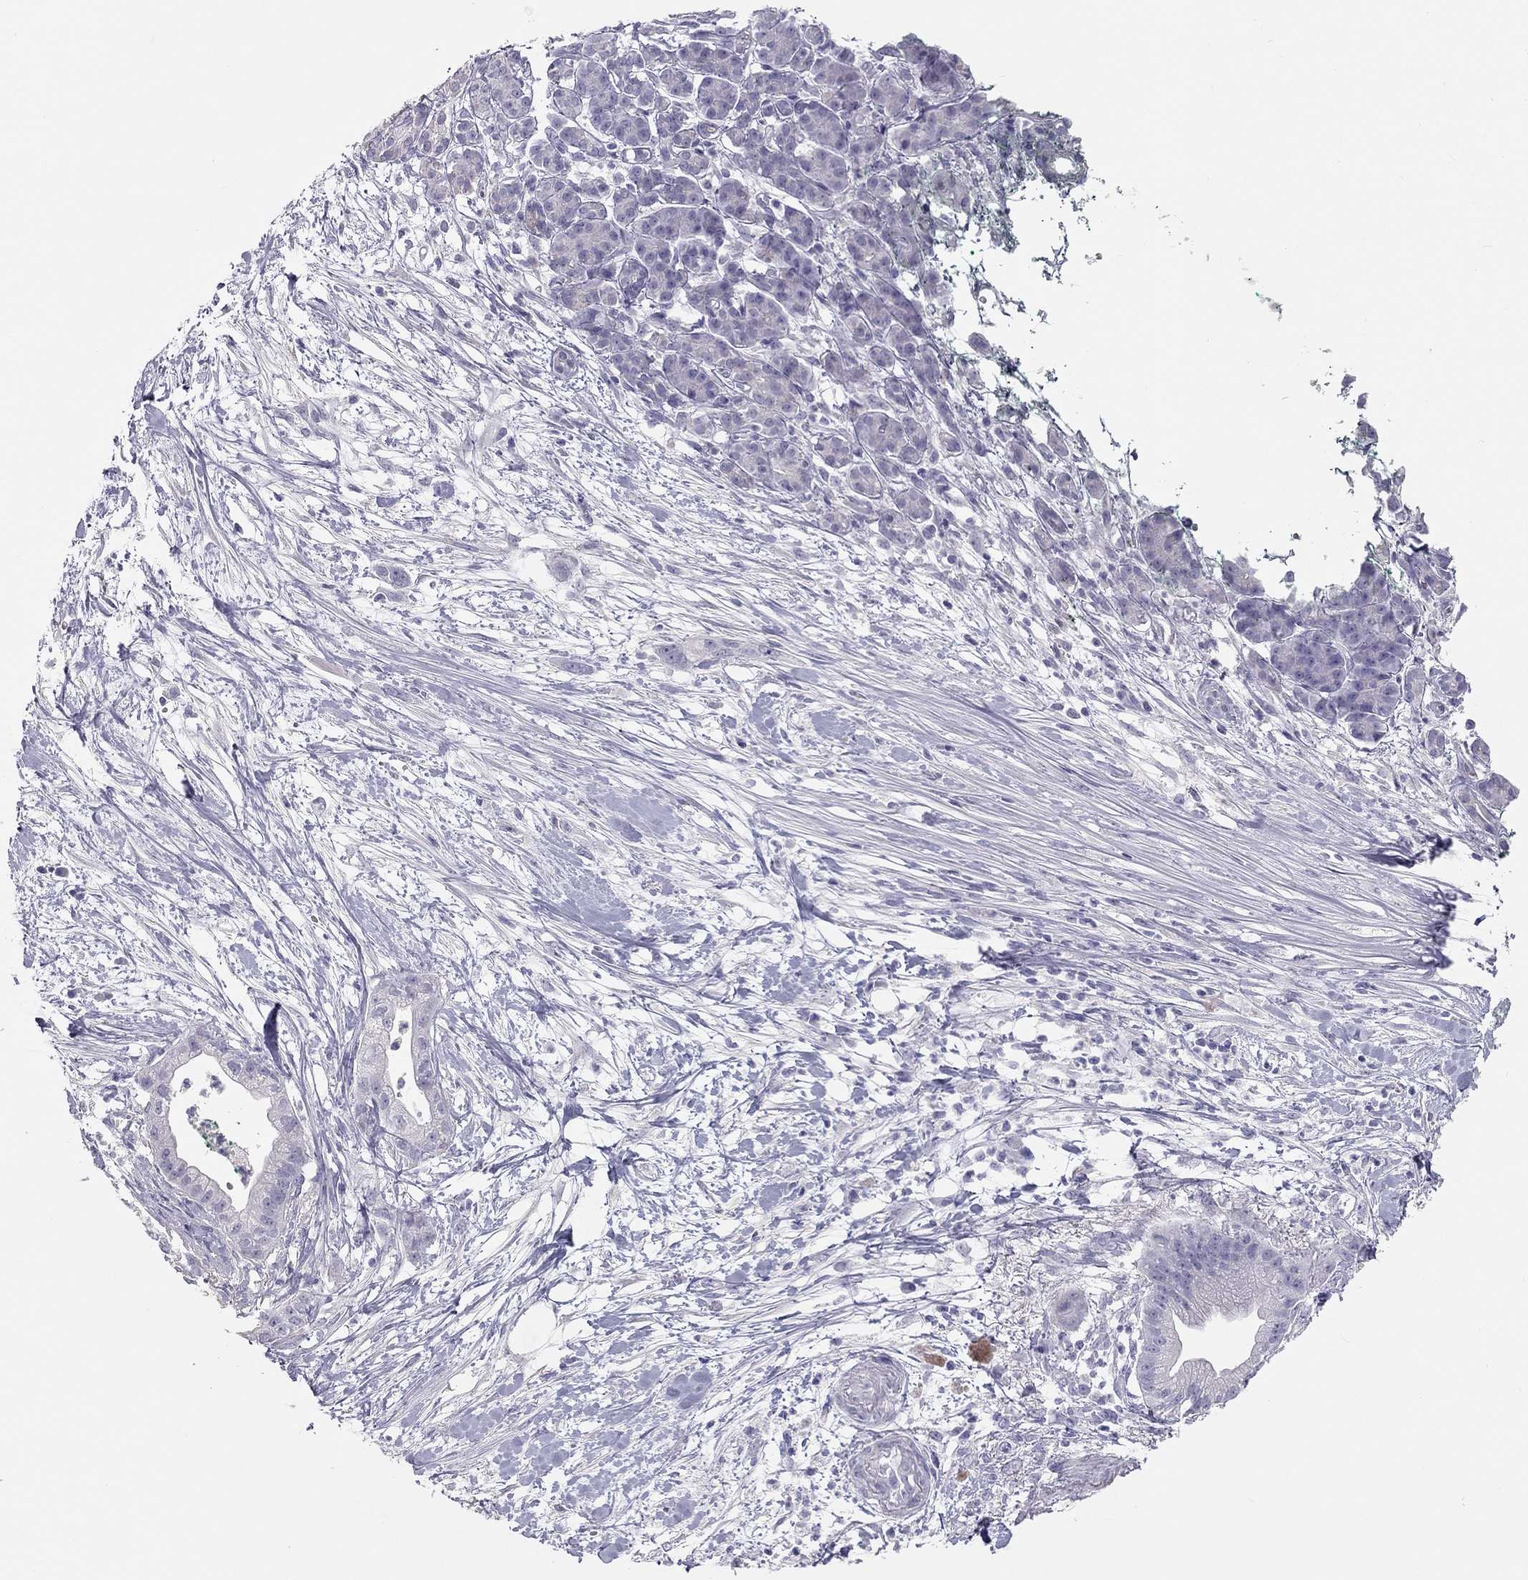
{"staining": {"intensity": "negative", "quantity": "none", "location": "none"}, "tissue": "pancreatic cancer", "cell_type": "Tumor cells", "image_type": "cancer", "snomed": [{"axis": "morphology", "description": "Normal tissue, NOS"}, {"axis": "morphology", "description": "Adenocarcinoma, NOS"}, {"axis": "topography", "description": "Lymph node"}, {"axis": "topography", "description": "Pancreas"}], "caption": "Immunohistochemical staining of human adenocarcinoma (pancreatic) exhibits no significant staining in tumor cells.", "gene": "SPATA12", "patient": {"sex": "female", "age": 58}}